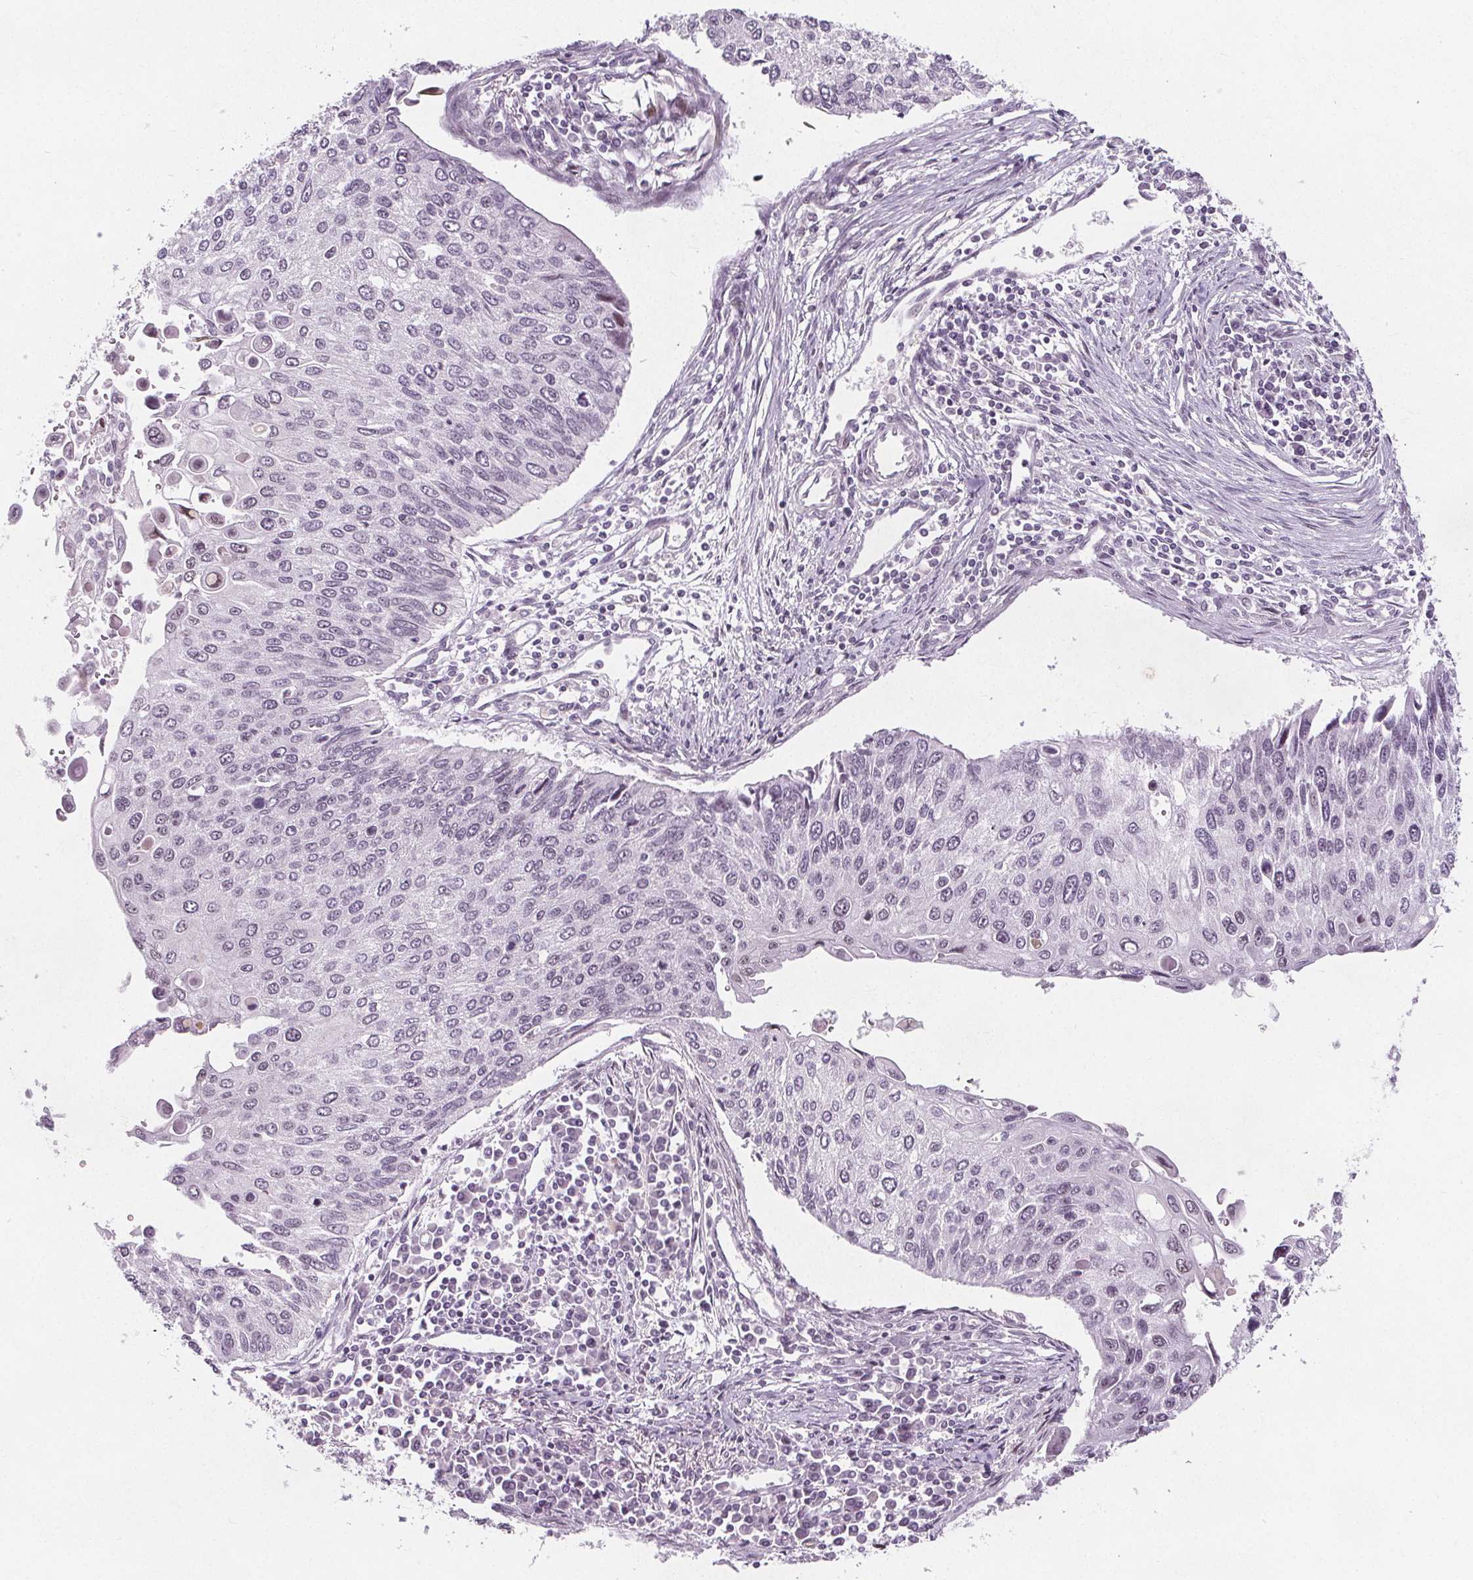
{"staining": {"intensity": "weak", "quantity": "<25%", "location": "nuclear"}, "tissue": "lung cancer", "cell_type": "Tumor cells", "image_type": "cancer", "snomed": [{"axis": "morphology", "description": "Squamous cell carcinoma, NOS"}, {"axis": "morphology", "description": "Squamous cell carcinoma, metastatic, NOS"}, {"axis": "topography", "description": "Lung"}], "caption": "The histopathology image displays no significant staining in tumor cells of squamous cell carcinoma (lung). The staining is performed using DAB (3,3'-diaminobenzidine) brown chromogen with nuclei counter-stained in using hematoxylin.", "gene": "TAF6L", "patient": {"sex": "male", "age": 63}}